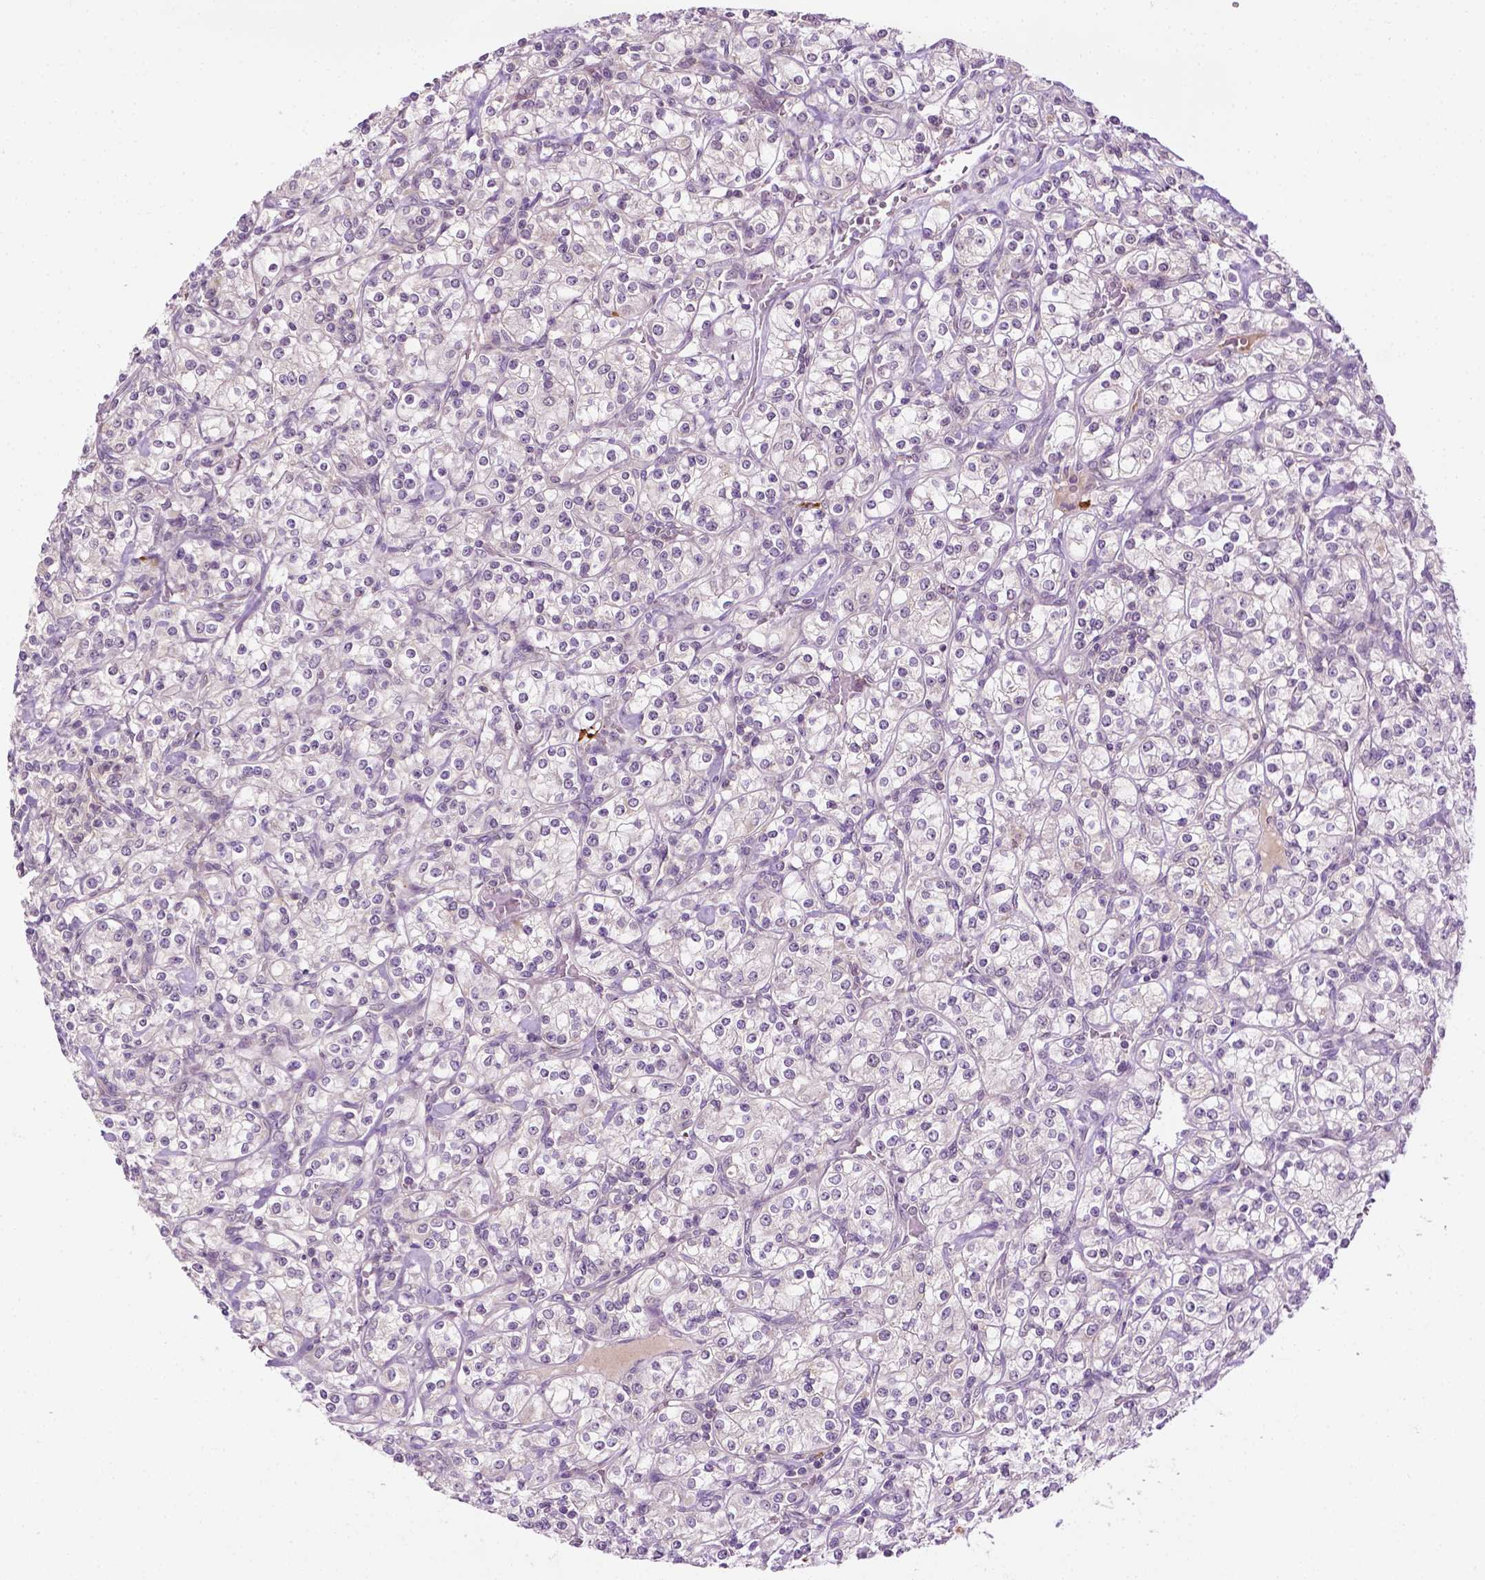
{"staining": {"intensity": "negative", "quantity": "none", "location": "none"}, "tissue": "renal cancer", "cell_type": "Tumor cells", "image_type": "cancer", "snomed": [{"axis": "morphology", "description": "Adenocarcinoma, NOS"}, {"axis": "topography", "description": "Kidney"}], "caption": "Tumor cells show no significant protein expression in renal adenocarcinoma. (DAB immunohistochemistry with hematoxylin counter stain).", "gene": "DENND4A", "patient": {"sex": "male", "age": 77}}